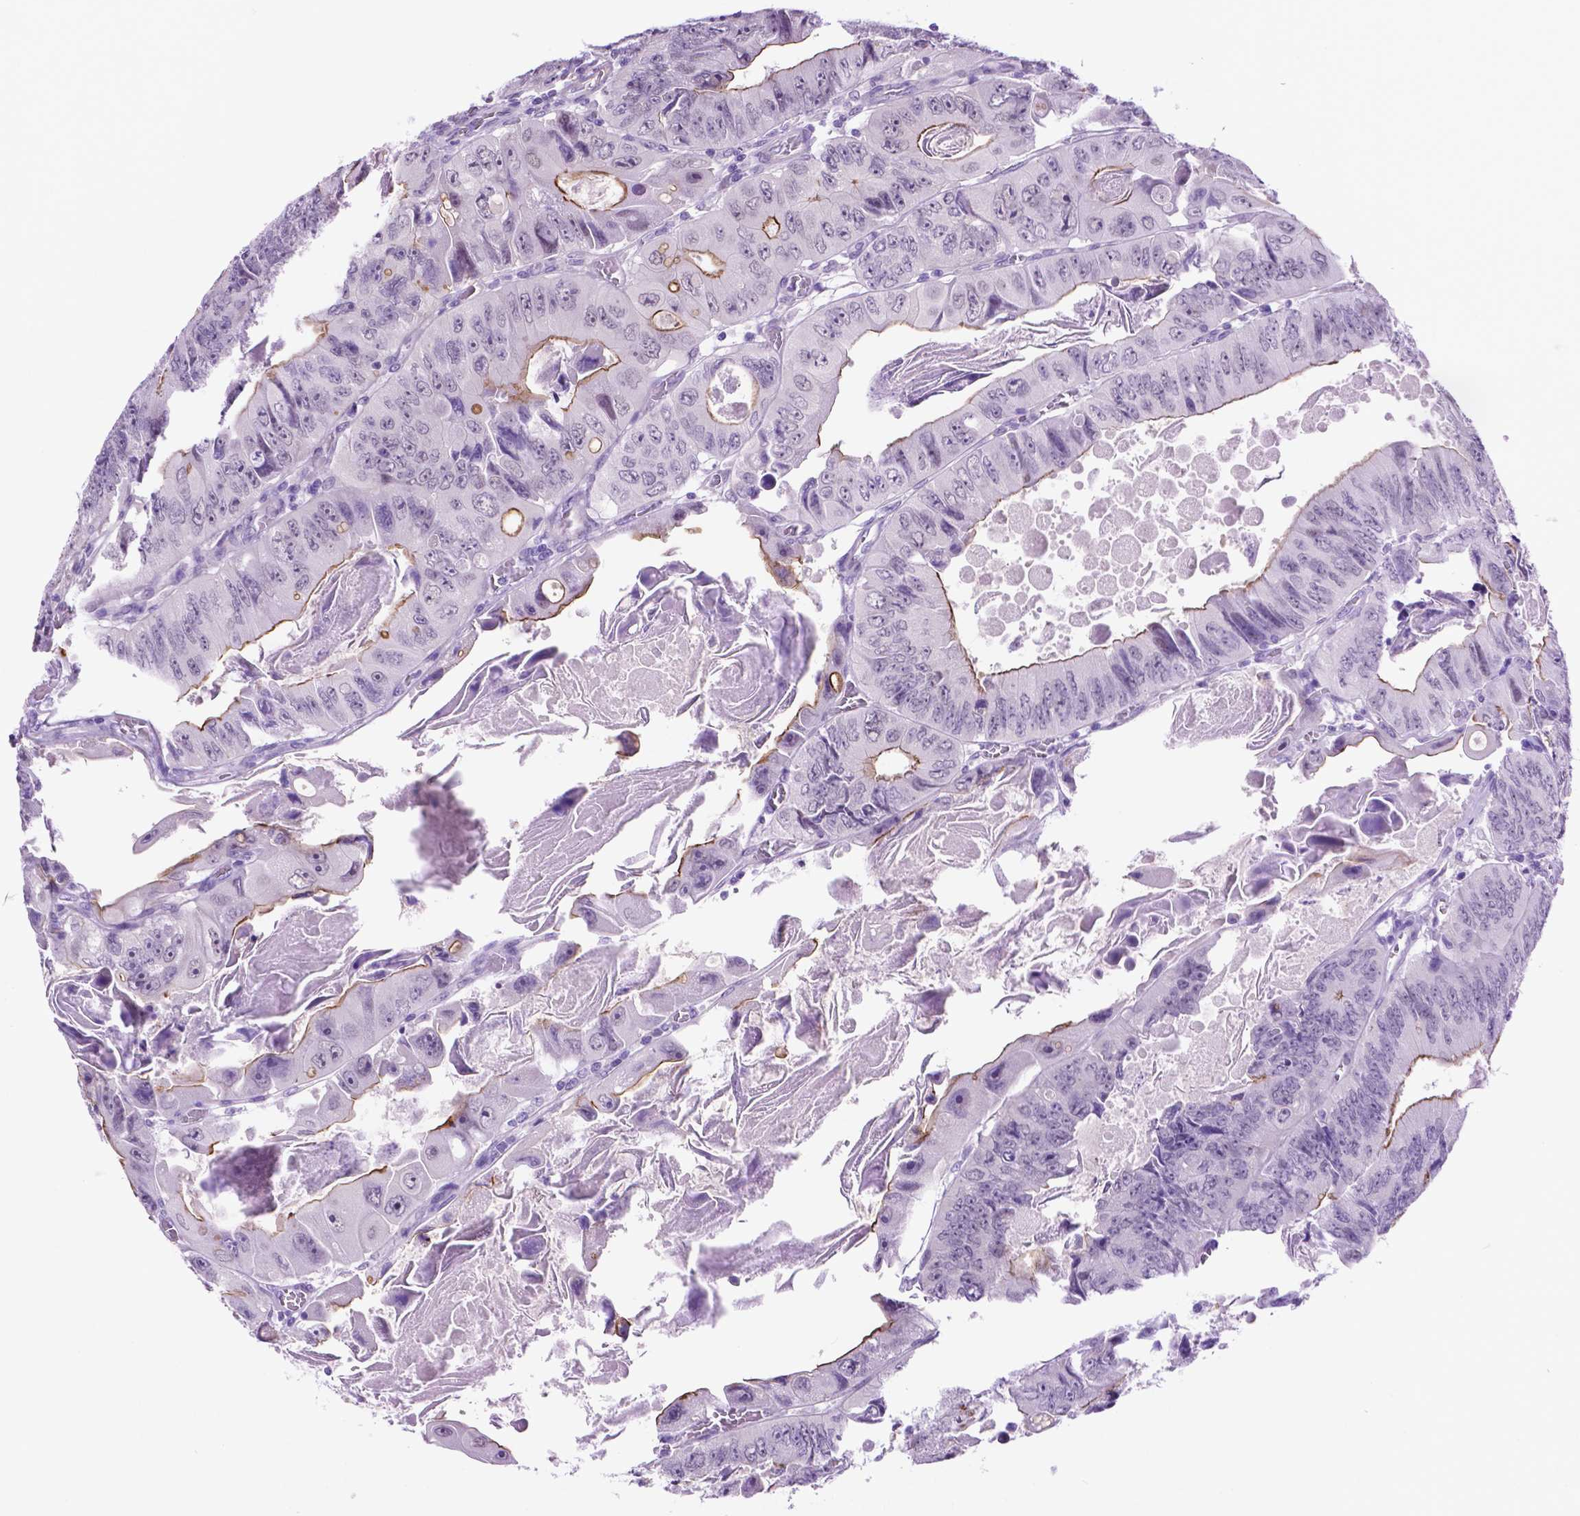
{"staining": {"intensity": "moderate", "quantity": "<25%", "location": "cytoplasmic/membranous"}, "tissue": "colorectal cancer", "cell_type": "Tumor cells", "image_type": "cancer", "snomed": [{"axis": "morphology", "description": "Adenocarcinoma, NOS"}, {"axis": "topography", "description": "Colon"}], "caption": "Adenocarcinoma (colorectal) stained with IHC displays moderate cytoplasmic/membranous staining in approximately <25% of tumor cells.", "gene": "ACY3", "patient": {"sex": "female", "age": 84}}